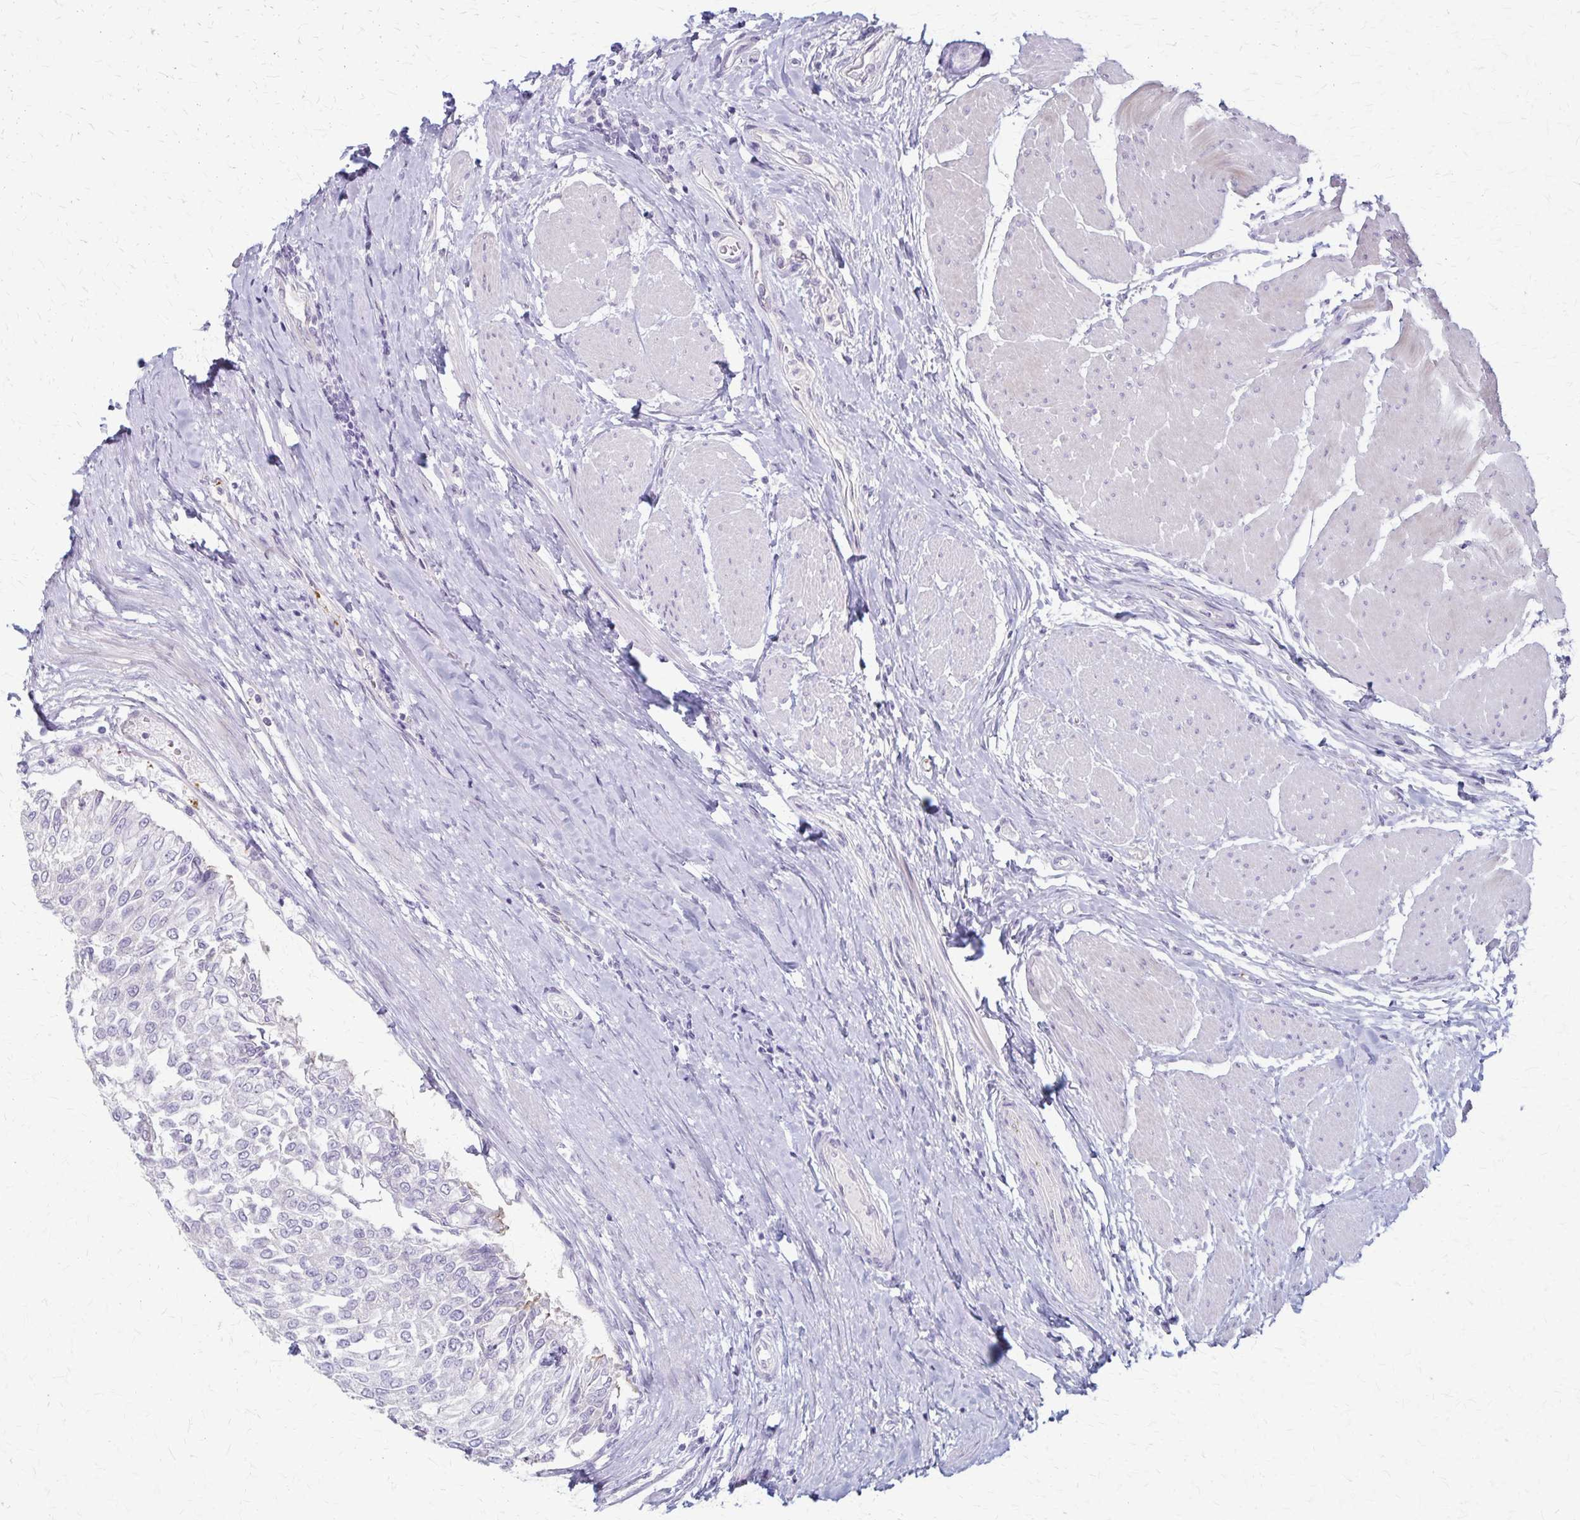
{"staining": {"intensity": "negative", "quantity": "none", "location": "none"}, "tissue": "urothelial cancer", "cell_type": "Tumor cells", "image_type": "cancer", "snomed": [{"axis": "morphology", "description": "Urothelial carcinoma, NOS"}, {"axis": "topography", "description": "Urinary bladder"}], "caption": "High power microscopy photomicrograph of an immunohistochemistry (IHC) image of urothelial cancer, revealing no significant positivity in tumor cells.", "gene": "RASL10B", "patient": {"sex": "male", "age": 67}}